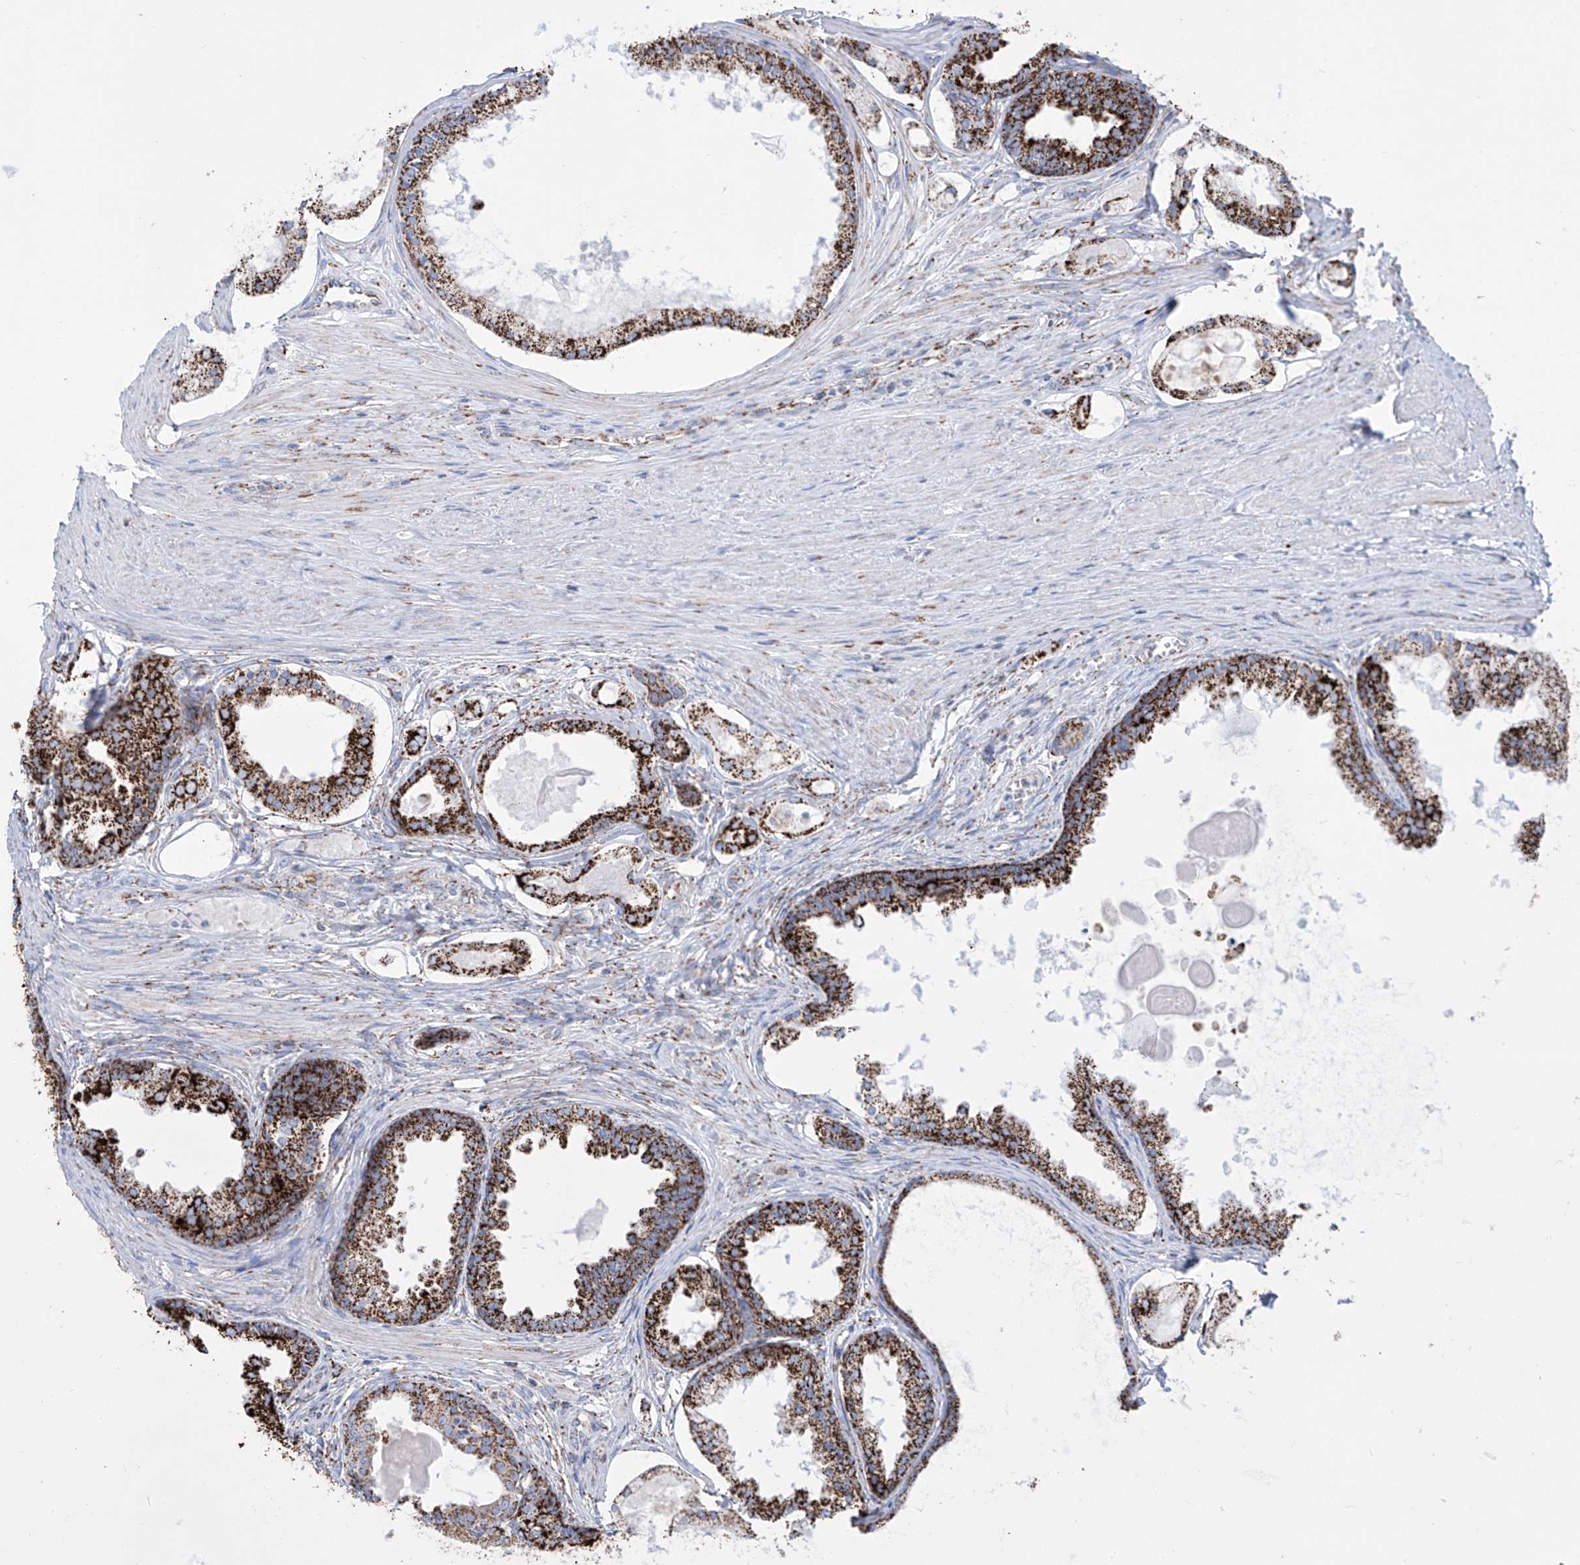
{"staining": {"intensity": "strong", "quantity": ">75%", "location": "cytoplasmic/membranous"}, "tissue": "prostate cancer", "cell_type": "Tumor cells", "image_type": "cancer", "snomed": [{"axis": "morphology", "description": "Adenocarcinoma, High grade"}, {"axis": "topography", "description": "Prostate"}], "caption": "Immunohistochemistry (IHC) micrograph of neoplastic tissue: human prostate cancer (high-grade adenocarcinoma) stained using immunohistochemistry shows high levels of strong protein expression localized specifically in the cytoplasmic/membranous of tumor cells, appearing as a cytoplasmic/membranous brown color.", "gene": "ALDH6A1", "patient": {"sex": "male", "age": 68}}